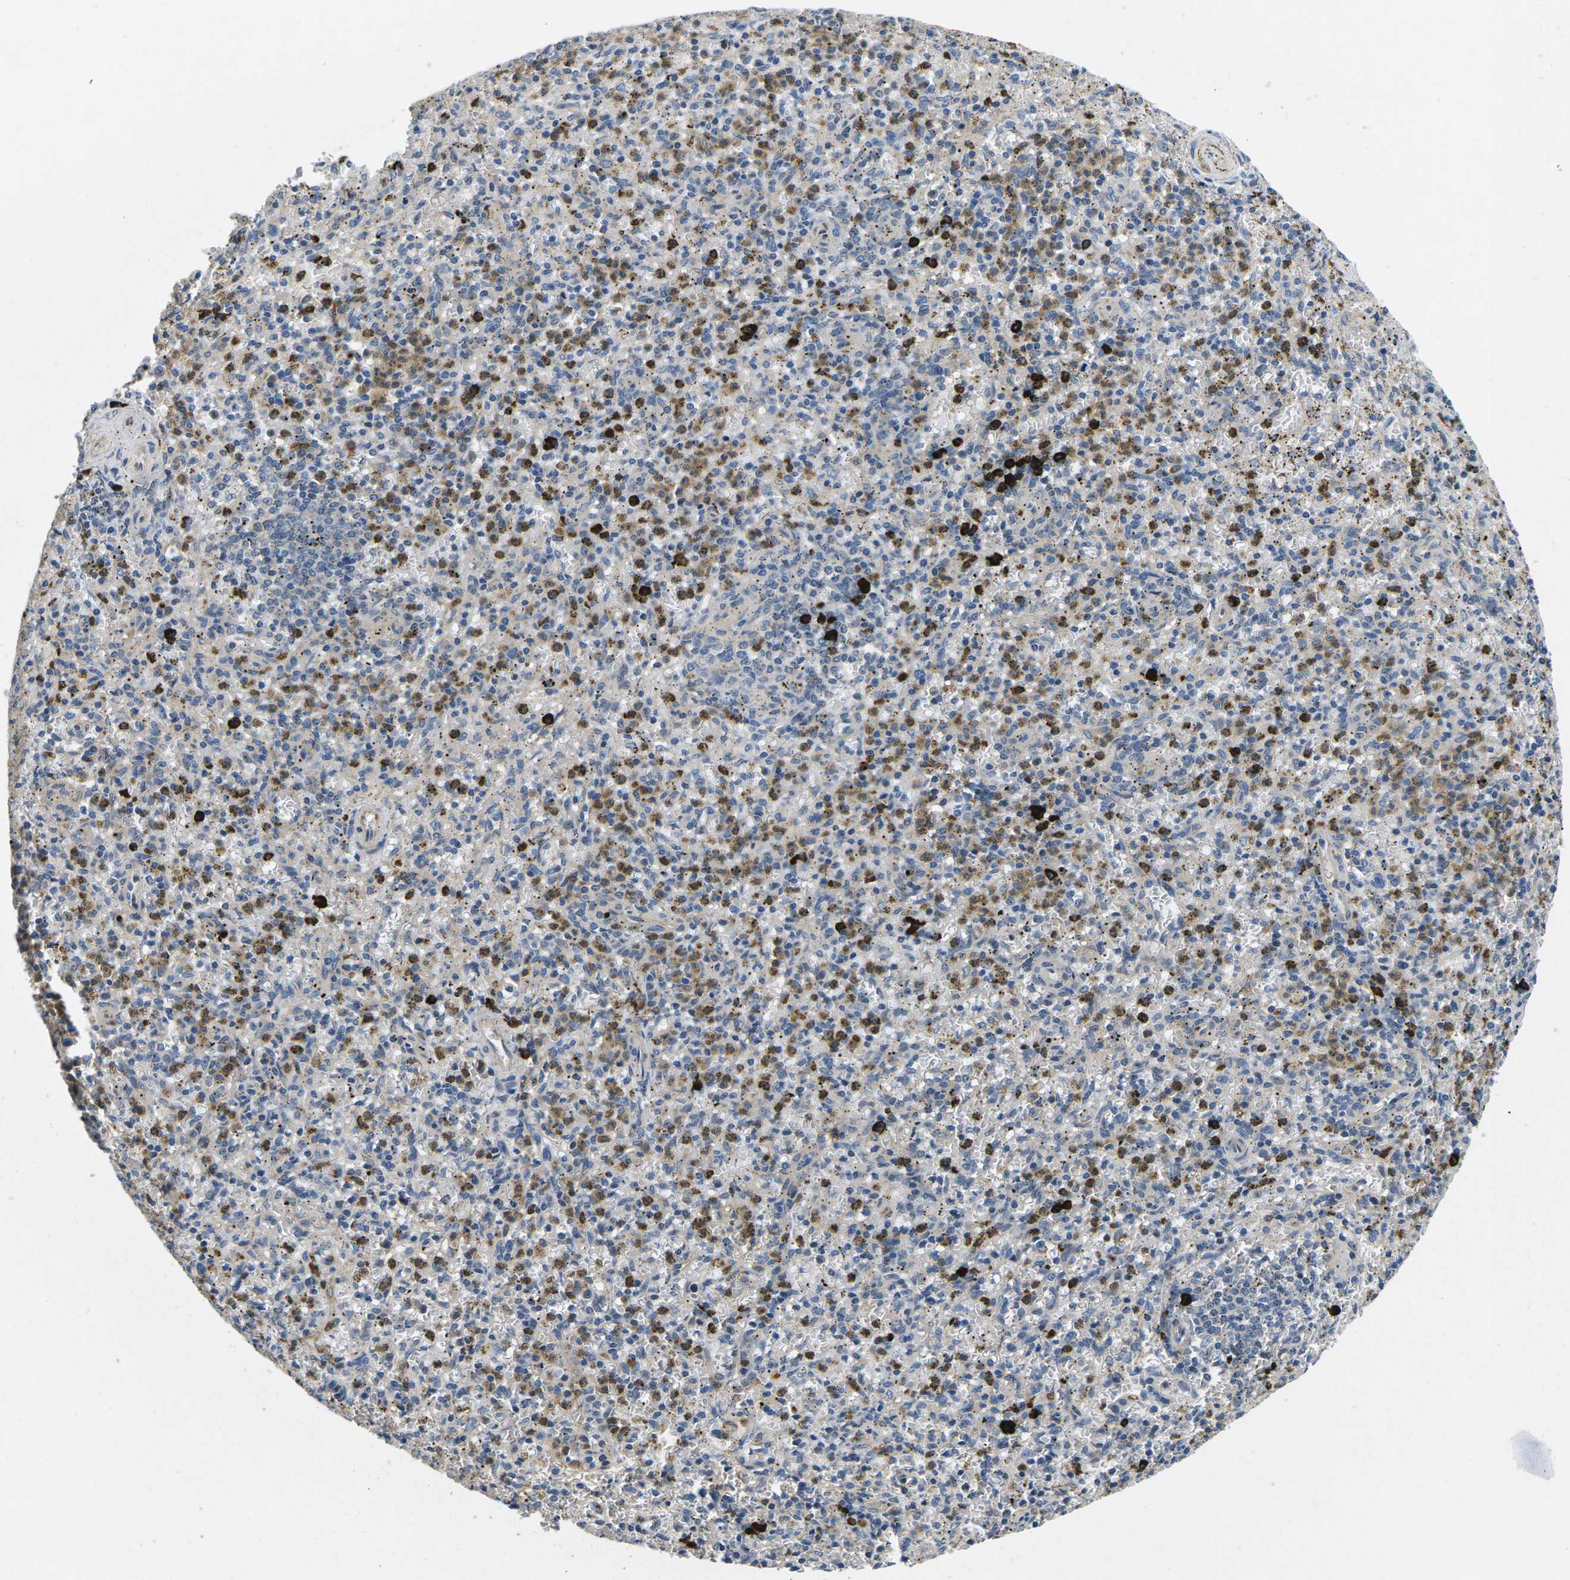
{"staining": {"intensity": "strong", "quantity": "<25%", "location": "cytoplasmic/membranous"}, "tissue": "spleen", "cell_type": "Cells in red pulp", "image_type": "normal", "snomed": [{"axis": "morphology", "description": "Normal tissue, NOS"}, {"axis": "topography", "description": "Spleen"}], "caption": "Immunohistochemistry (IHC) of normal spleen demonstrates medium levels of strong cytoplasmic/membranous expression in about <25% of cells in red pulp. The staining was performed using DAB to visualize the protein expression in brown, while the nuclei were stained in blue with hematoxylin (Magnification: 20x).", "gene": "PLCE1", "patient": {"sex": "male", "age": 72}}